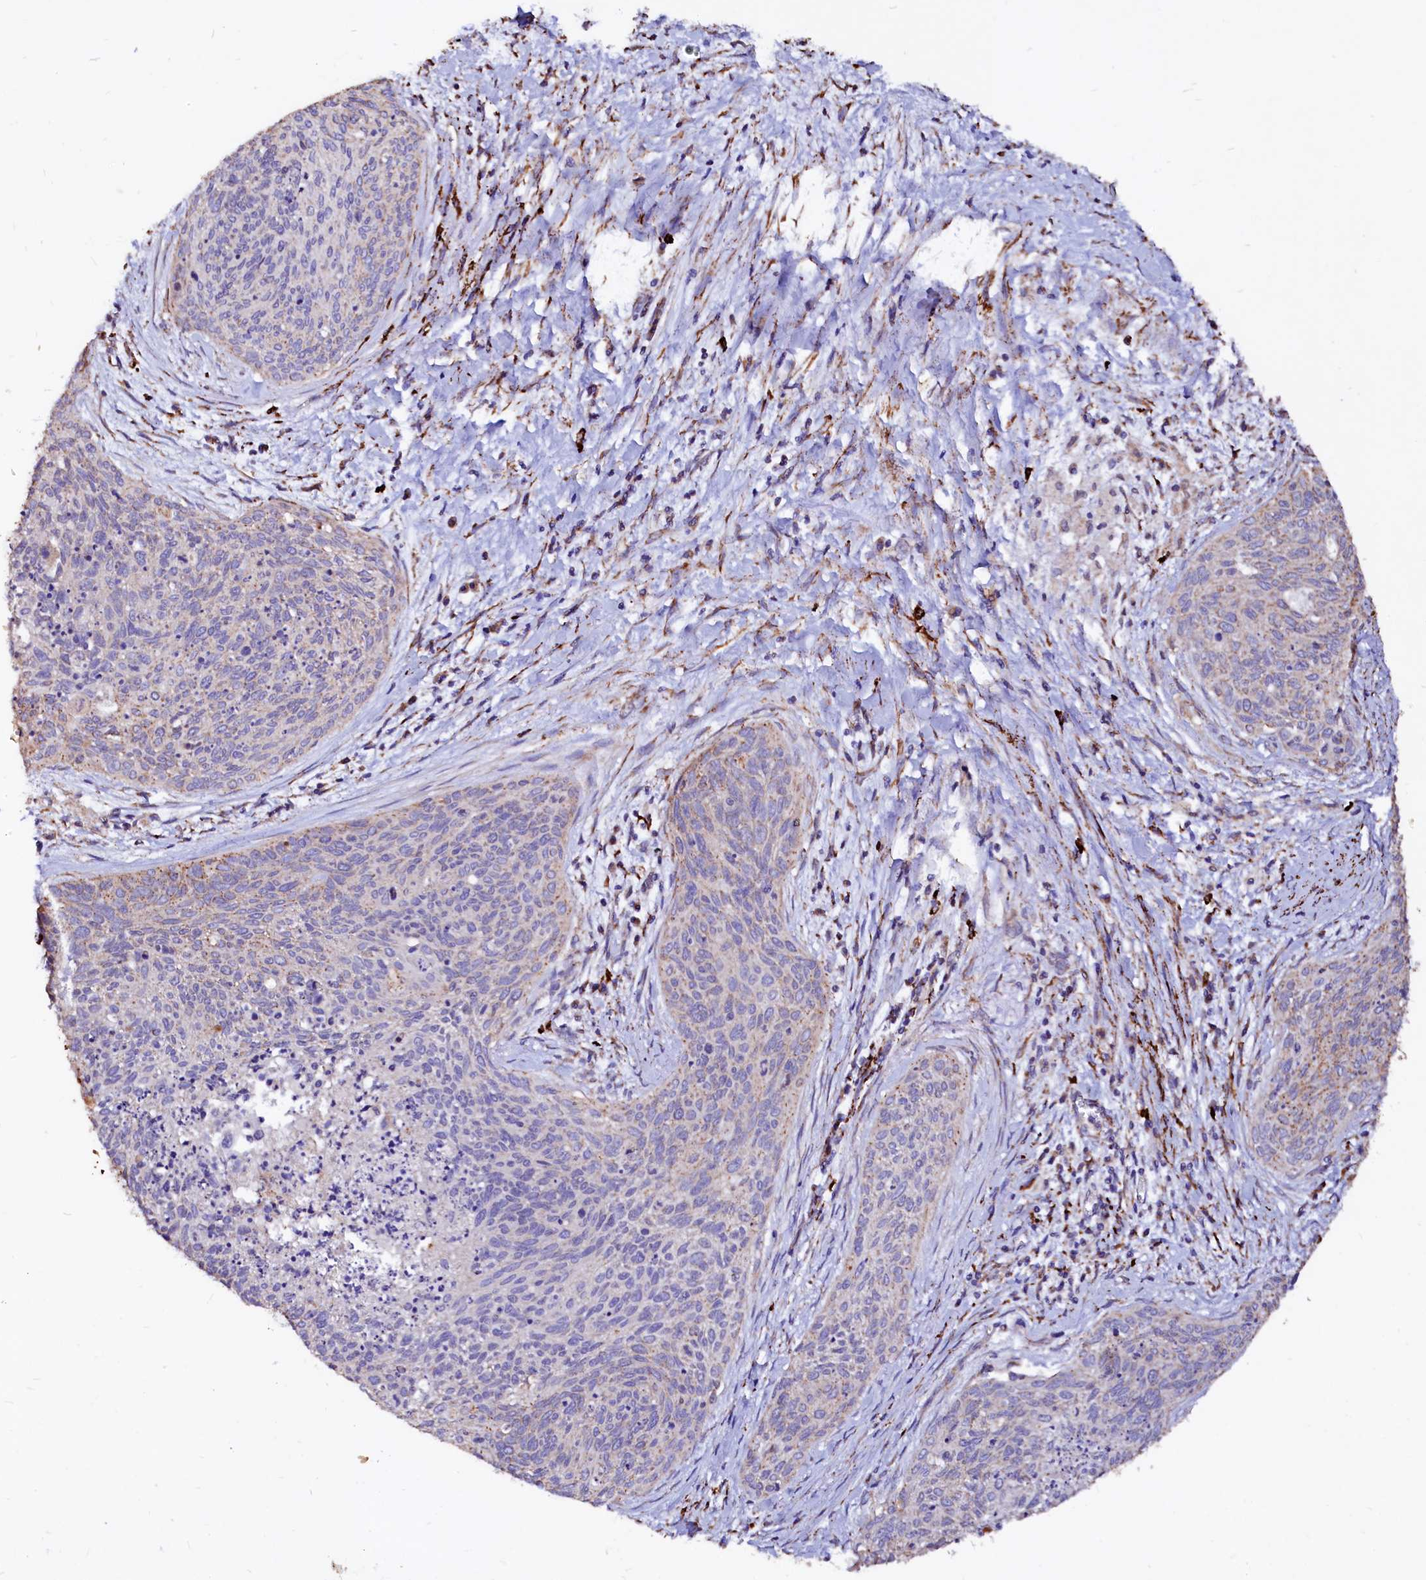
{"staining": {"intensity": "weak", "quantity": "<25%", "location": "cytoplasmic/membranous"}, "tissue": "cervical cancer", "cell_type": "Tumor cells", "image_type": "cancer", "snomed": [{"axis": "morphology", "description": "Squamous cell carcinoma, NOS"}, {"axis": "topography", "description": "Cervix"}], "caption": "Immunohistochemistry of human squamous cell carcinoma (cervical) reveals no staining in tumor cells. (Immunohistochemistry (ihc), brightfield microscopy, high magnification).", "gene": "MAOB", "patient": {"sex": "female", "age": 55}}